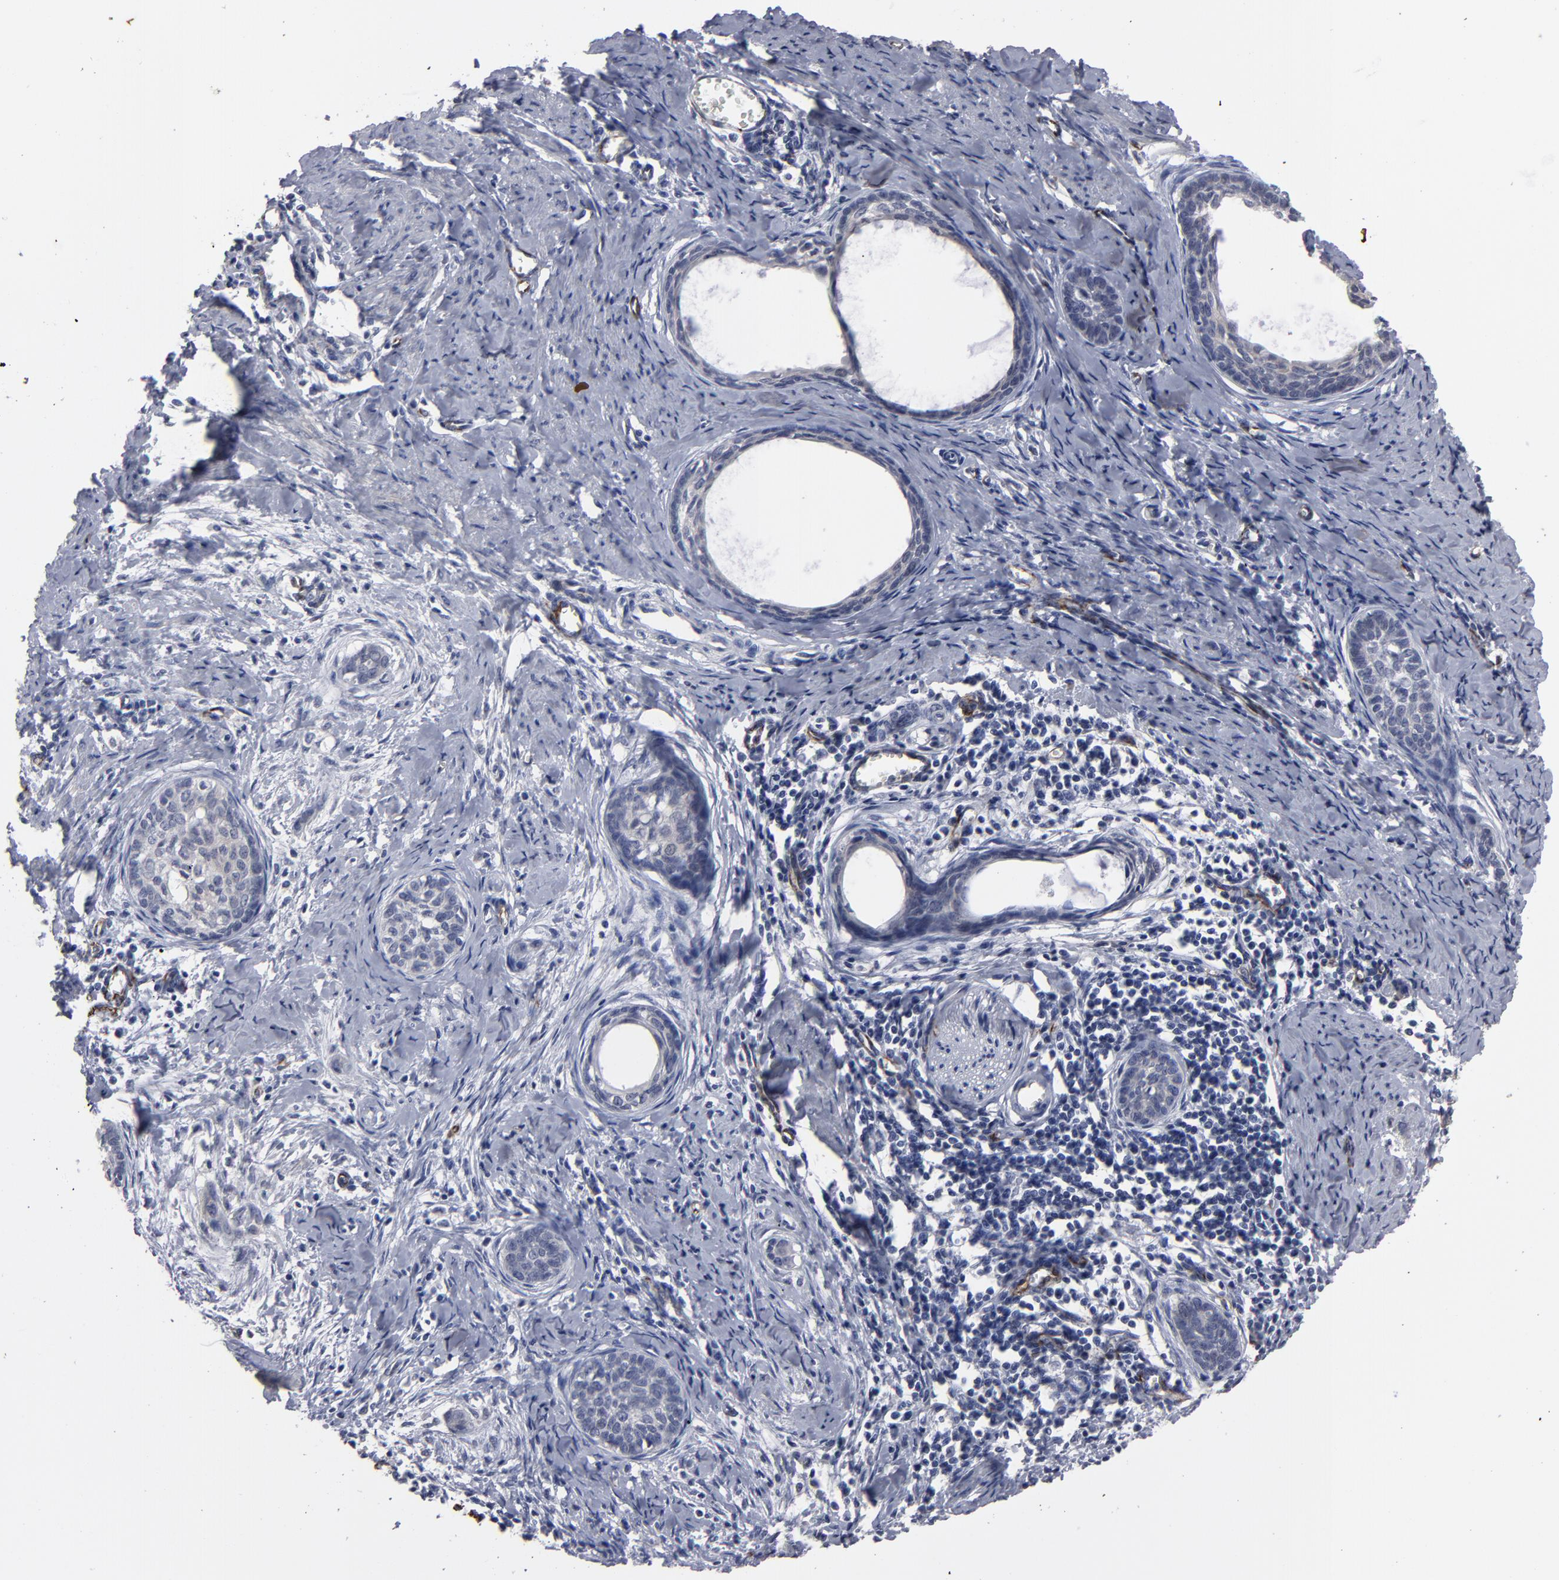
{"staining": {"intensity": "negative", "quantity": "none", "location": "none"}, "tissue": "cervical cancer", "cell_type": "Tumor cells", "image_type": "cancer", "snomed": [{"axis": "morphology", "description": "Squamous cell carcinoma, NOS"}, {"axis": "topography", "description": "Cervix"}], "caption": "High power microscopy photomicrograph of an IHC micrograph of cervical cancer (squamous cell carcinoma), revealing no significant positivity in tumor cells.", "gene": "ZNF175", "patient": {"sex": "female", "age": 33}}